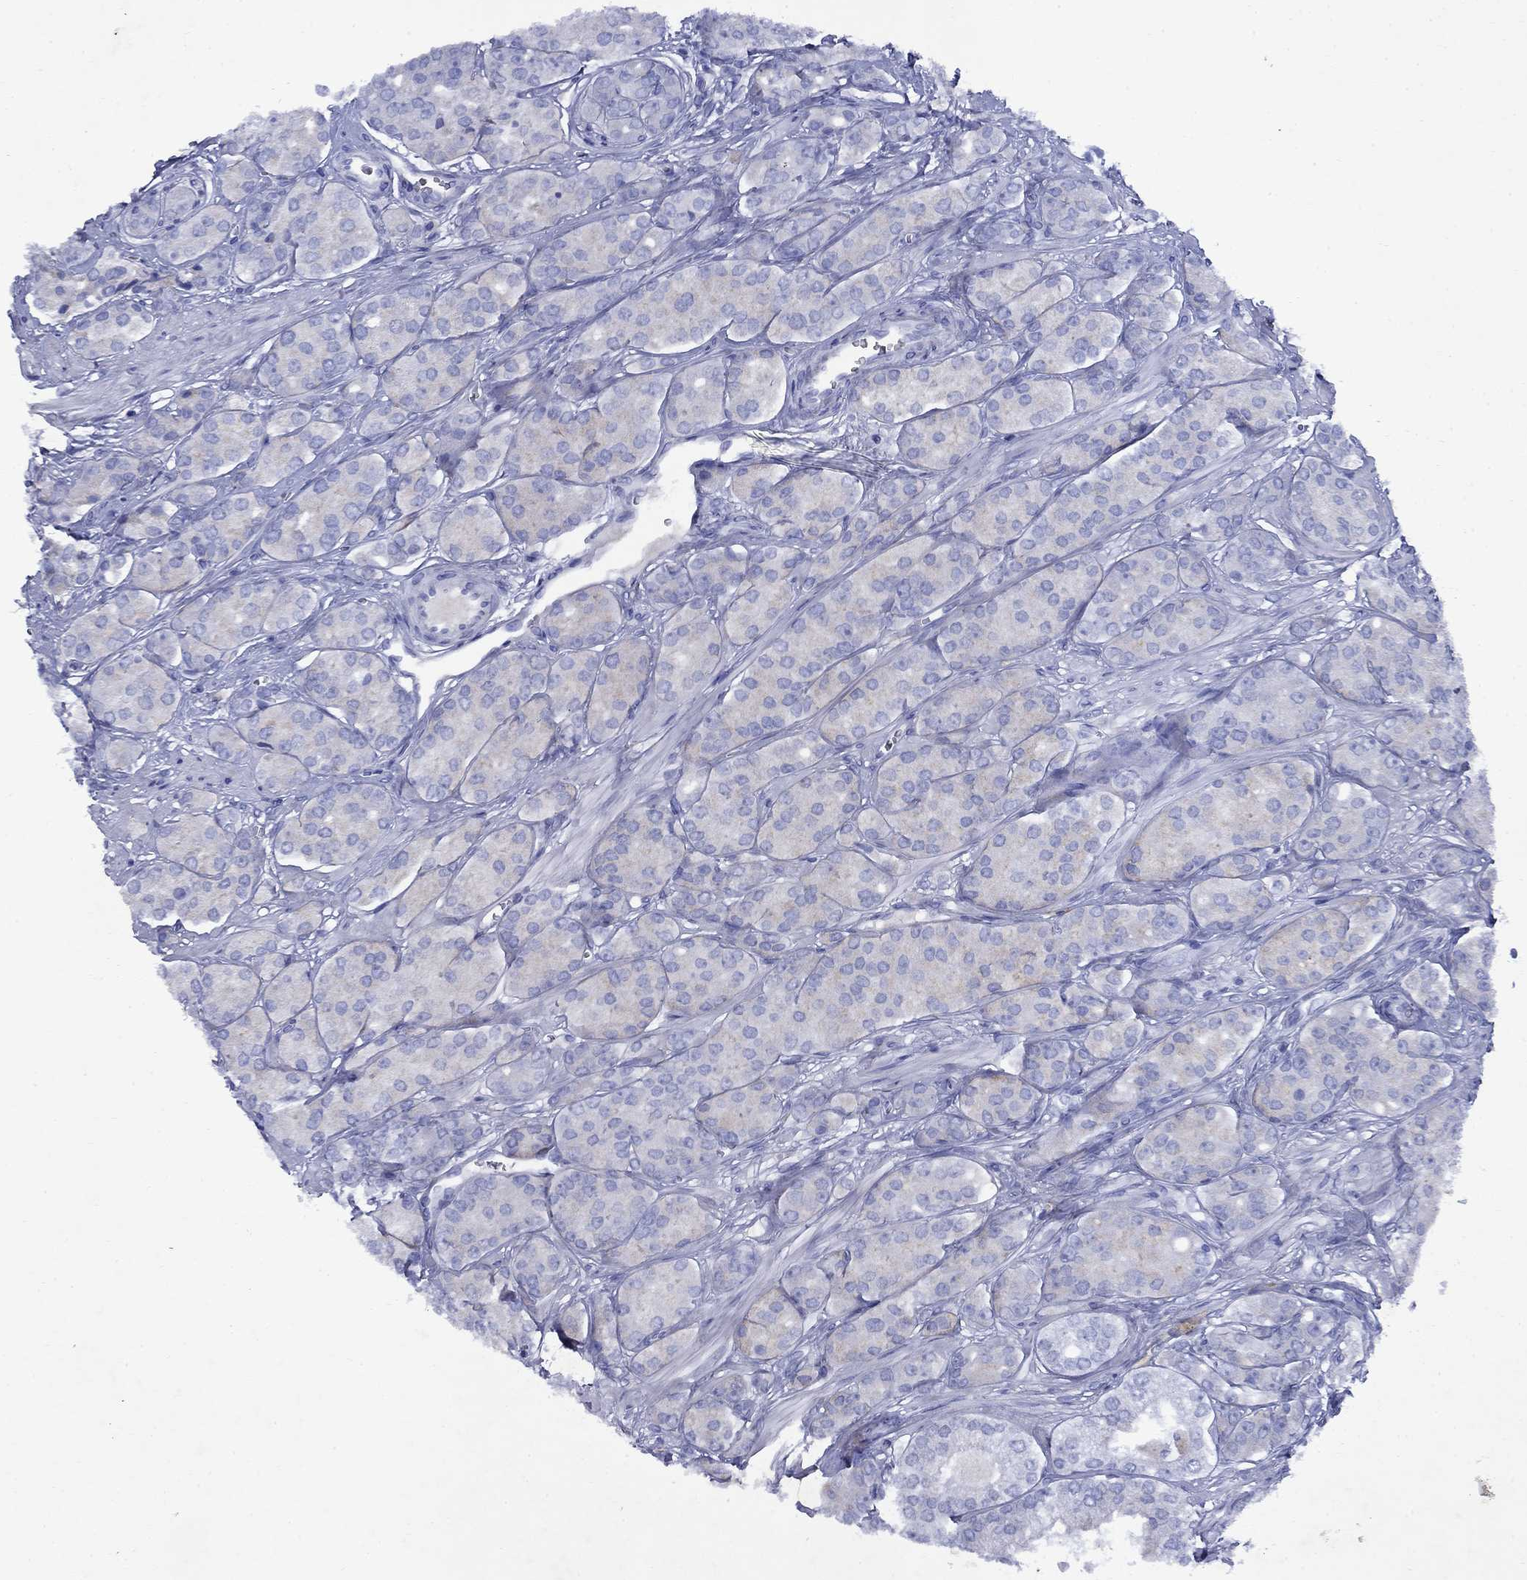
{"staining": {"intensity": "negative", "quantity": "none", "location": "none"}, "tissue": "prostate cancer", "cell_type": "Tumor cells", "image_type": "cancer", "snomed": [{"axis": "morphology", "description": "Adenocarcinoma, NOS"}, {"axis": "topography", "description": "Prostate"}], "caption": "Image shows no significant protein positivity in tumor cells of prostate cancer. Nuclei are stained in blue.", "gene": "STAB2", "patient": {"sex": "male", "age": 67}}